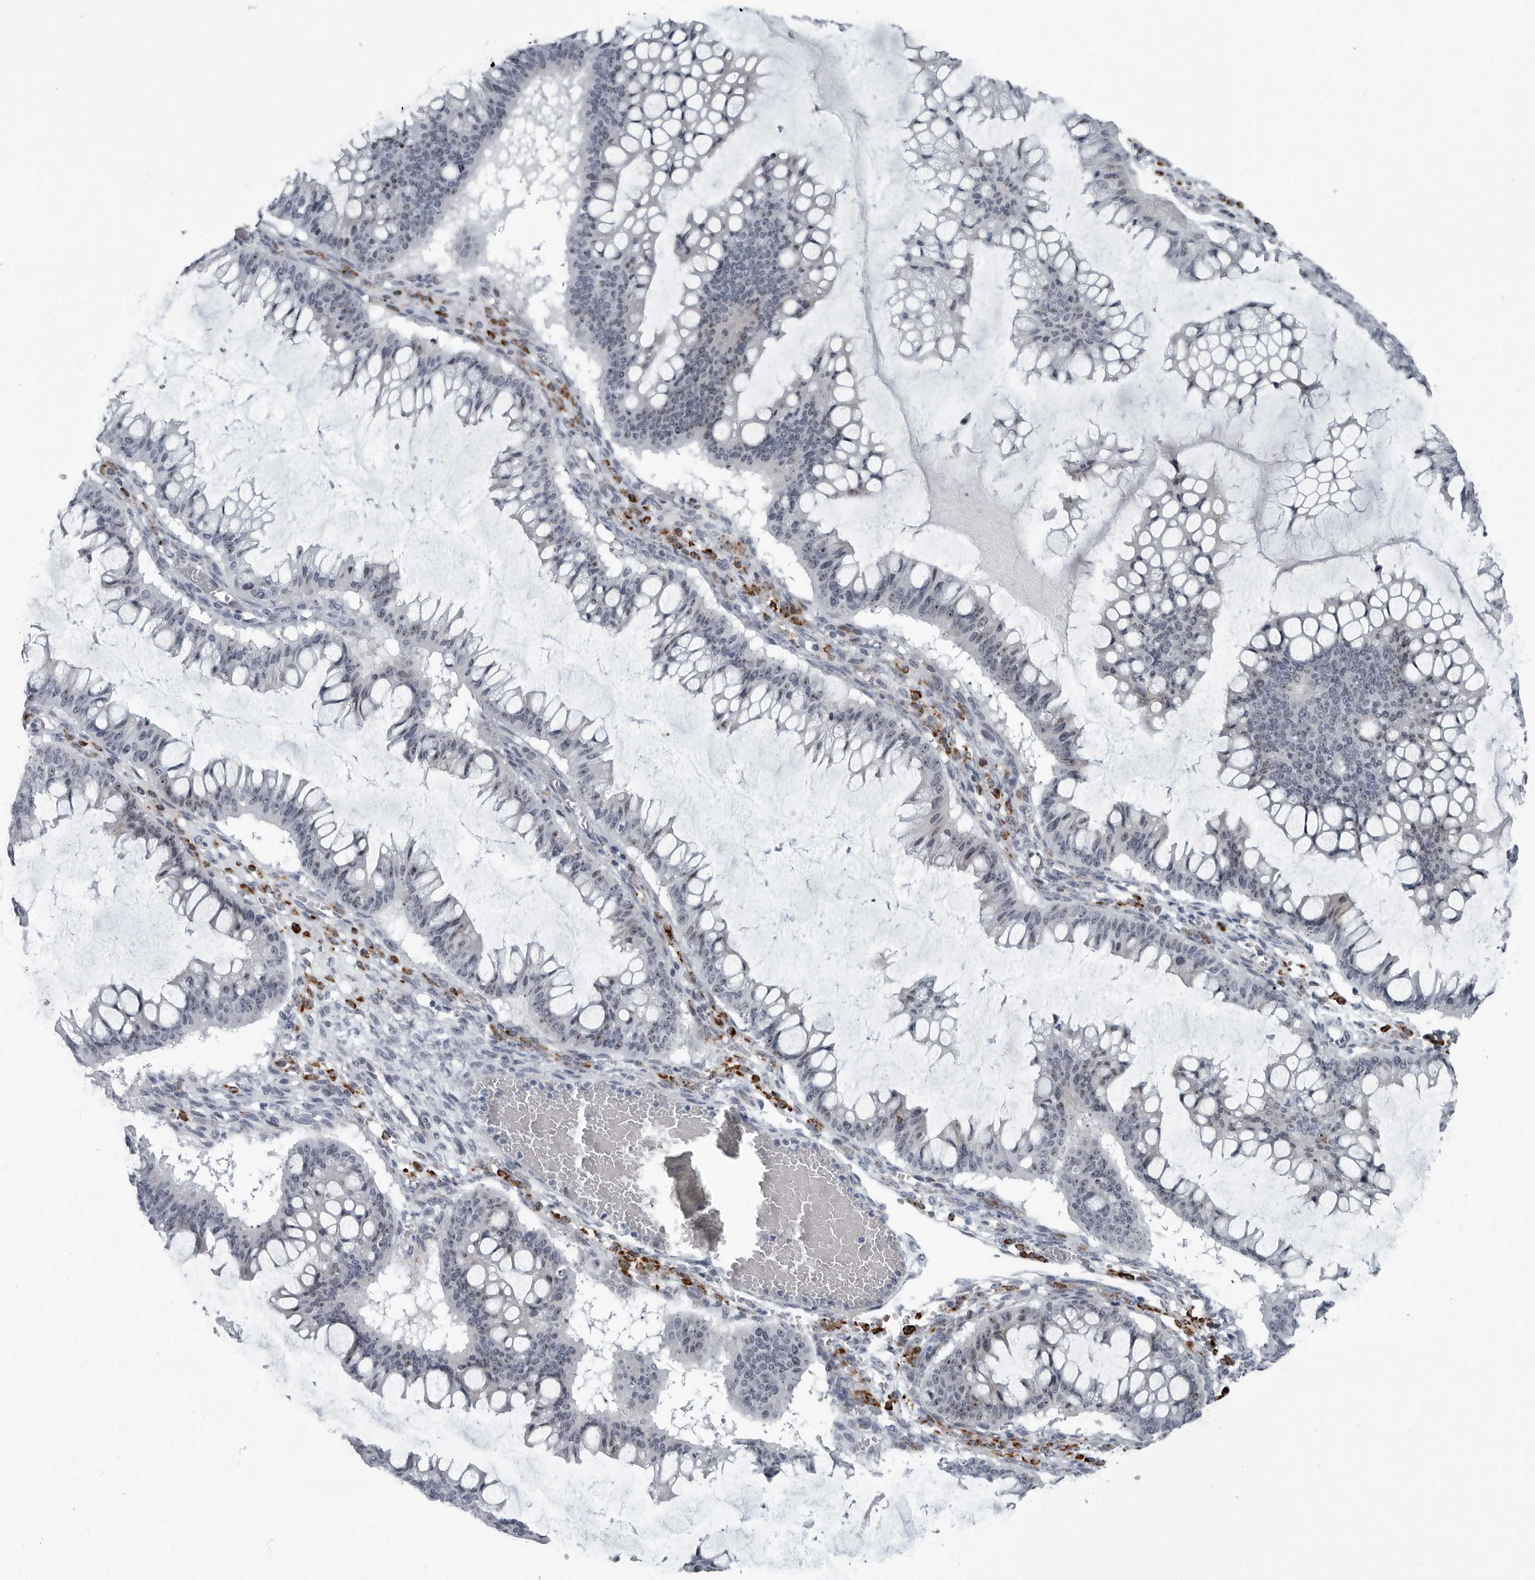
{"staining": {"intensity": "moderate", "quantity": "<25%", "location": "cytoplasmic/membranous,nuclear"}, "tissue": "ovarian cancer", "cell_type": "Tumor cells", "image_type": "cancer", "snomed": [{"axis": "morphology", "description": "Cystadenocarcinoma, mucinous, NOS"}, {"axis": "topography", "description": "Ovary"}], "caption": "High-magnification brightfield microscopy of ovarian mucinous cystadenocarcinoma stained with DAB (brown) and counterstained with hematoxylin (blue). tumor cells exhibit moderate cytoplasmic/membranous and nuclear positivity is appreciated in approximately<25% of cells.", "gene": "PDCD11", "patient": {"sex": "female", "age": 73}}